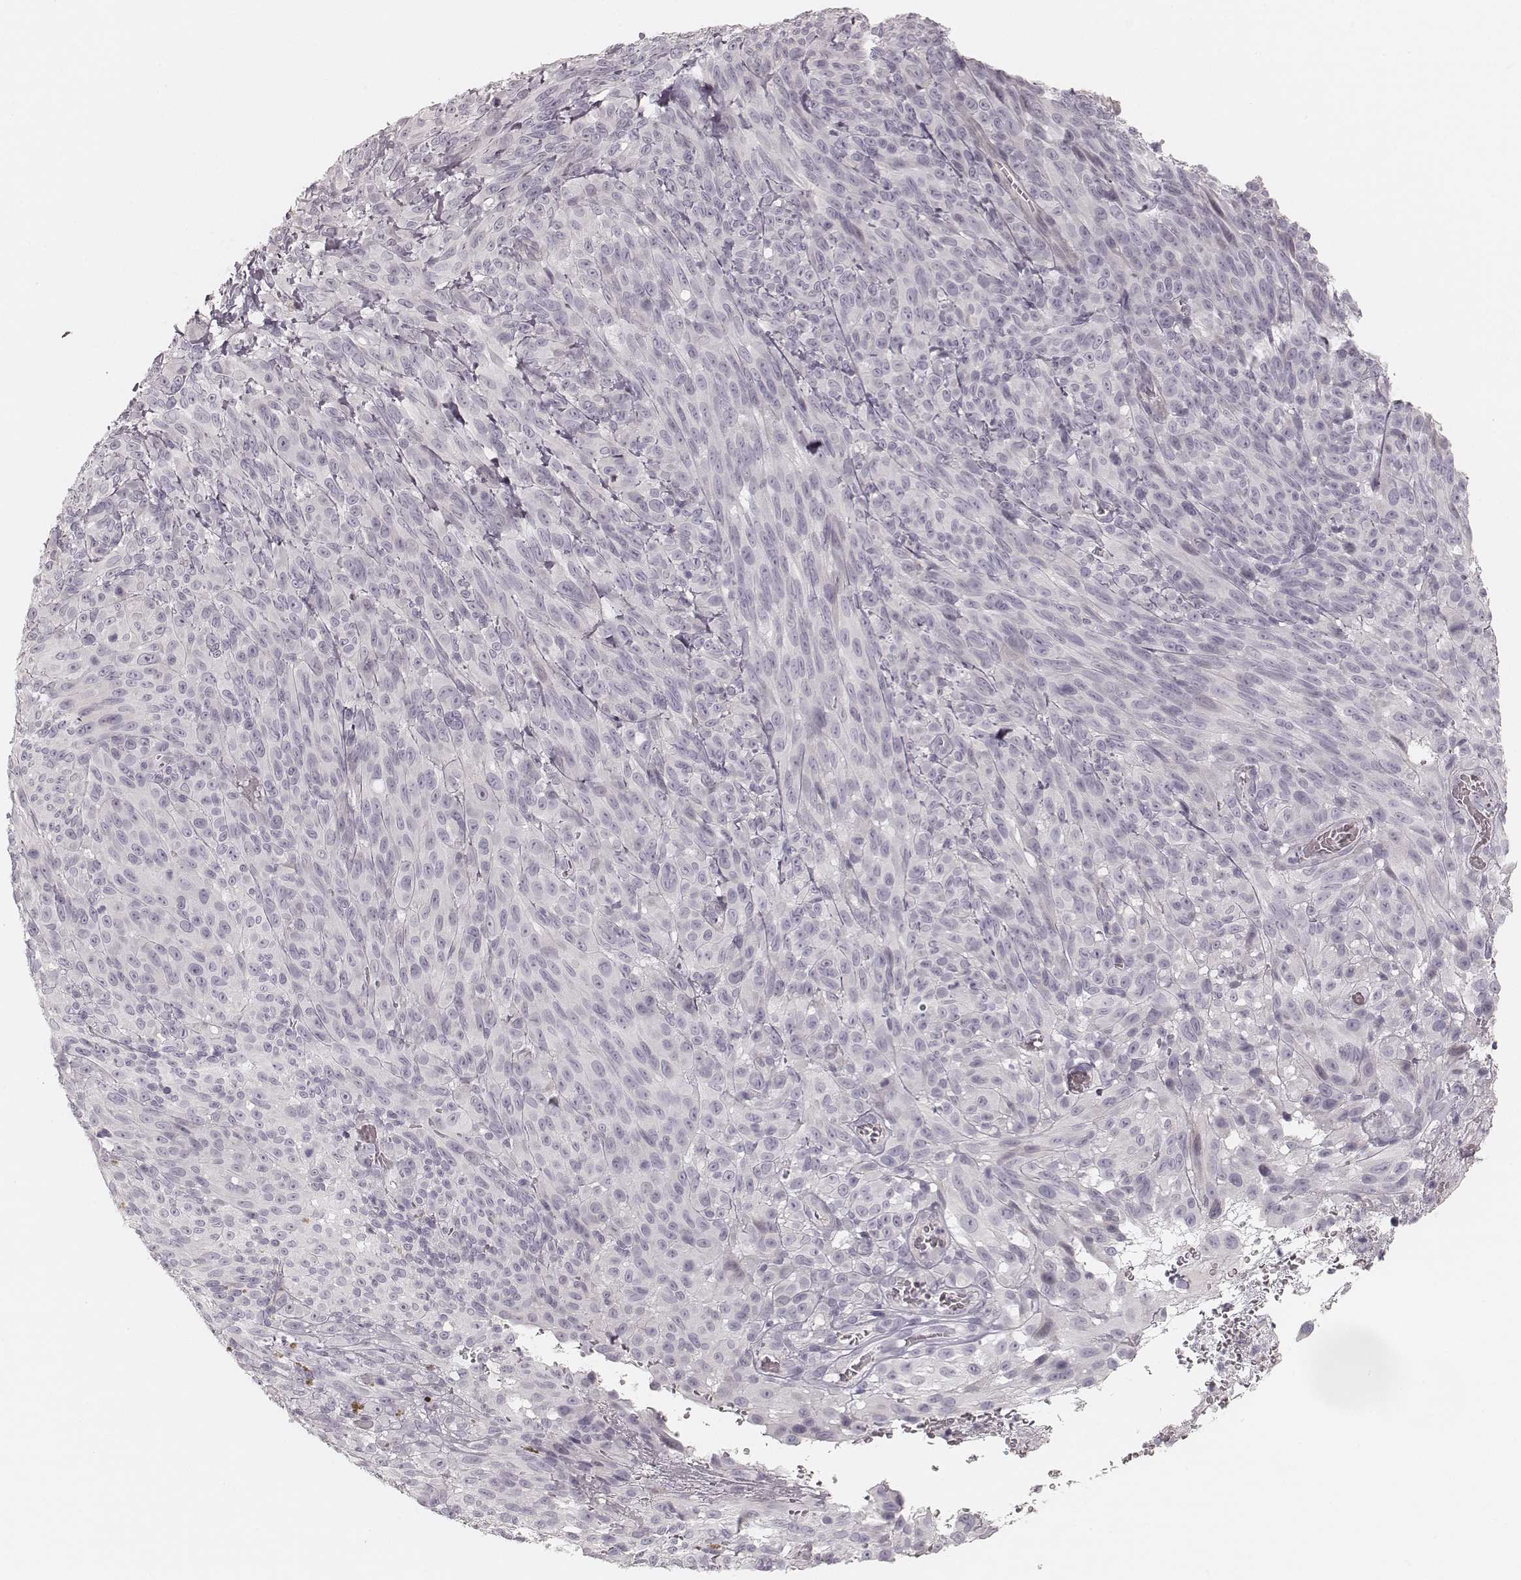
{"staining": {"intensity": "negative", "quantity": "none", "location": "none"}, "tissue": "melanoma", "cell_type": "Tumor cells", "image_type": "cancer", "snomed": [{"axis": "morphology", "description": "Malignant melanoma, NOS"}, {"axis": "topography", "description": "Skin"}], "caption": "Image shows no protein positivity in tumor cells of malignant melanoma tissue. The staining was performed using DAB (3,3'-diaminobenzidine) to visualize the protein expression in brown, while the nuclei were stained in blue with hematoxylin (Magnification: 20x).", "gene": "SPATA24", "patient": {"sex": "male", "age": 83}}